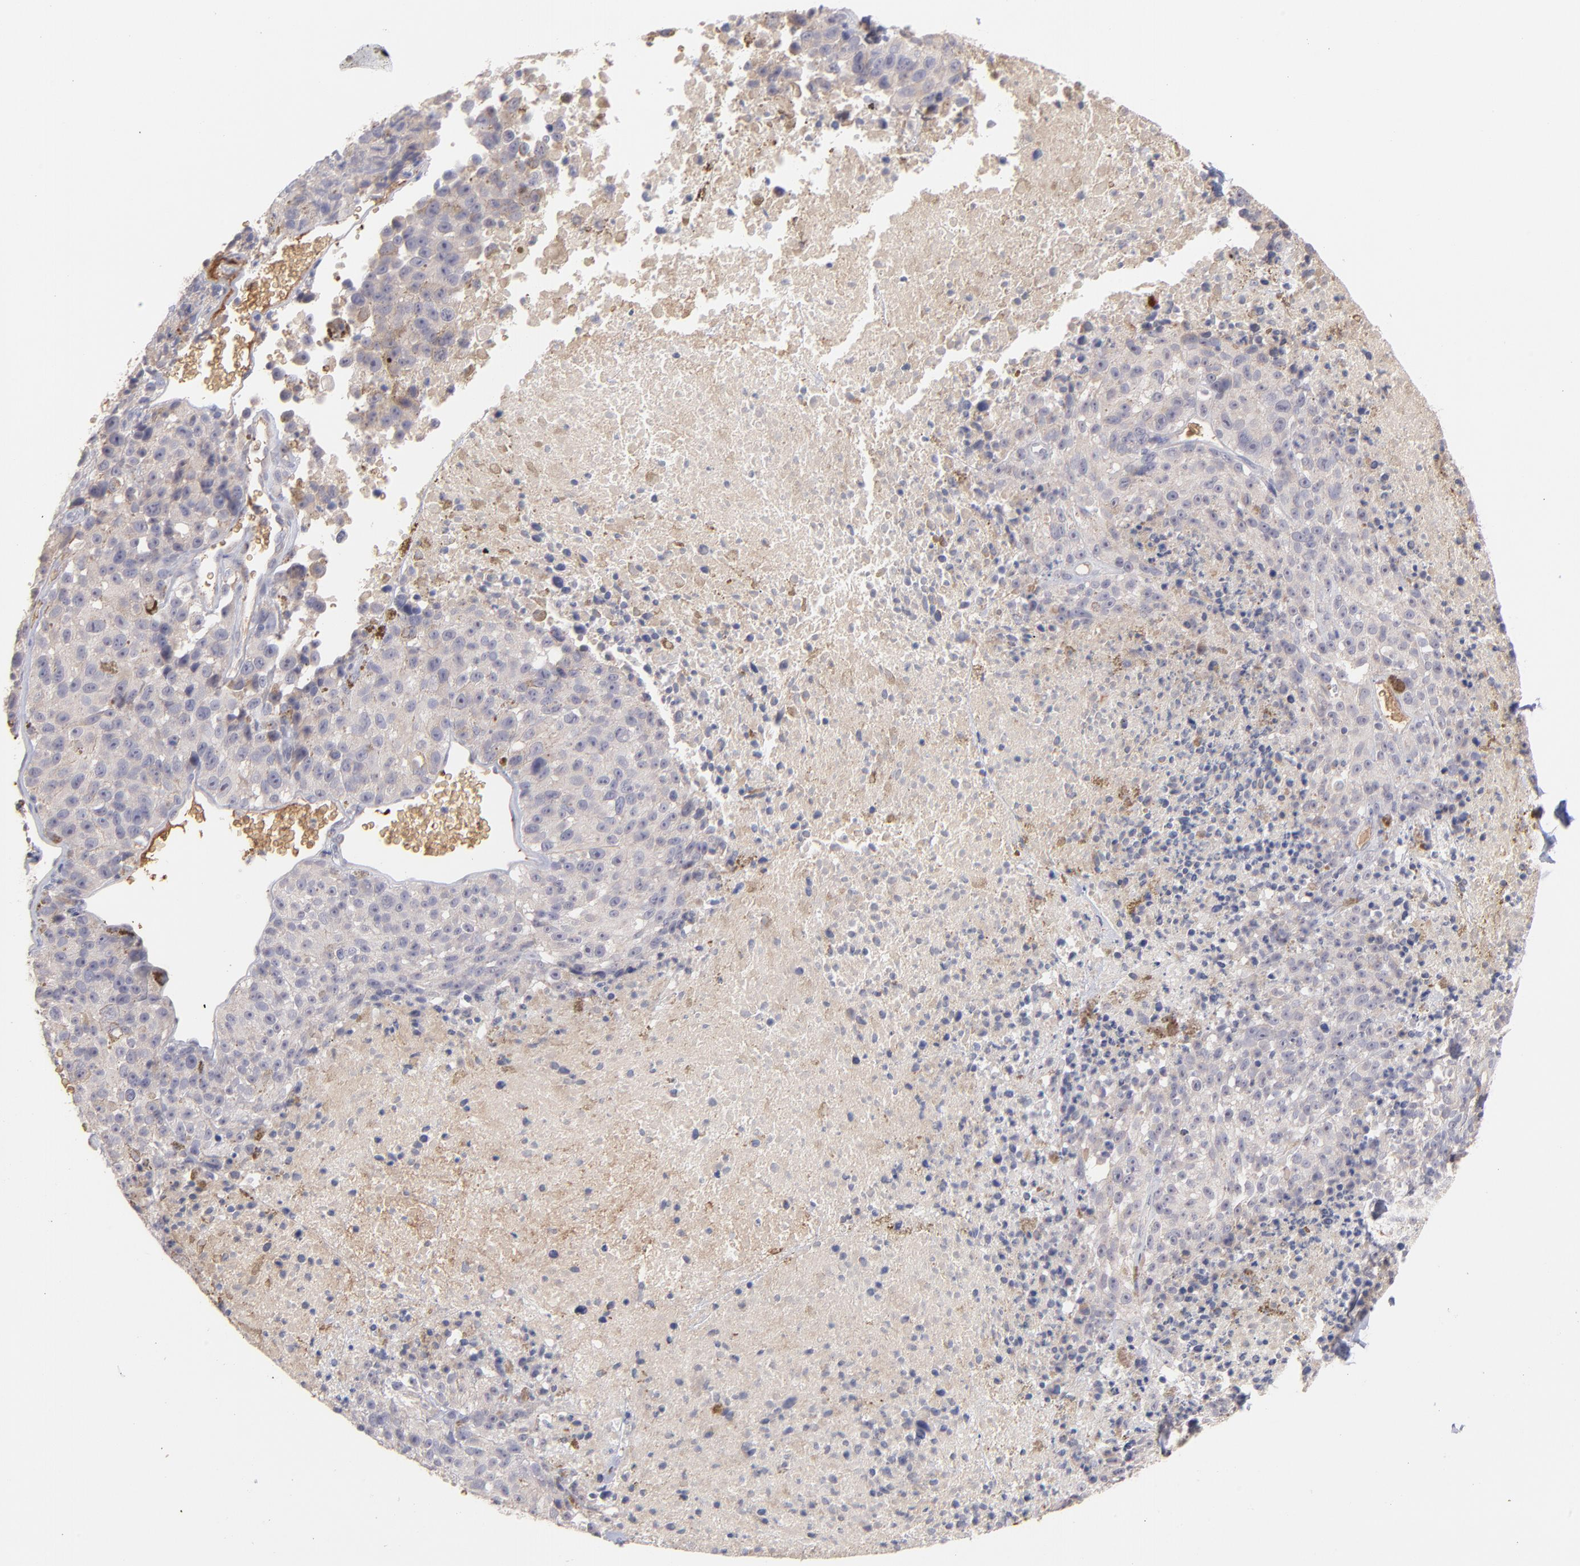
{"staining": {"intensity": "negative", "quantity": "none", "location": "none"}, "tissue": "melanoma", "cell_type": "Tumor cells", "image_type": "cancer", "snomed": [{"axis": "morphology", "description": "Malignant melanoma, Metastatic site"}, {"axis": "topography", "description": "Cerebral cortex"}], "caption": "IHC photomicrograph of human malignant melanoma (metastatic site) stained for a protein (brown), which demonstrates no positivity in tumor cells.", "gene": "F13B", "patient": {"sex": "female", "age": 52}}